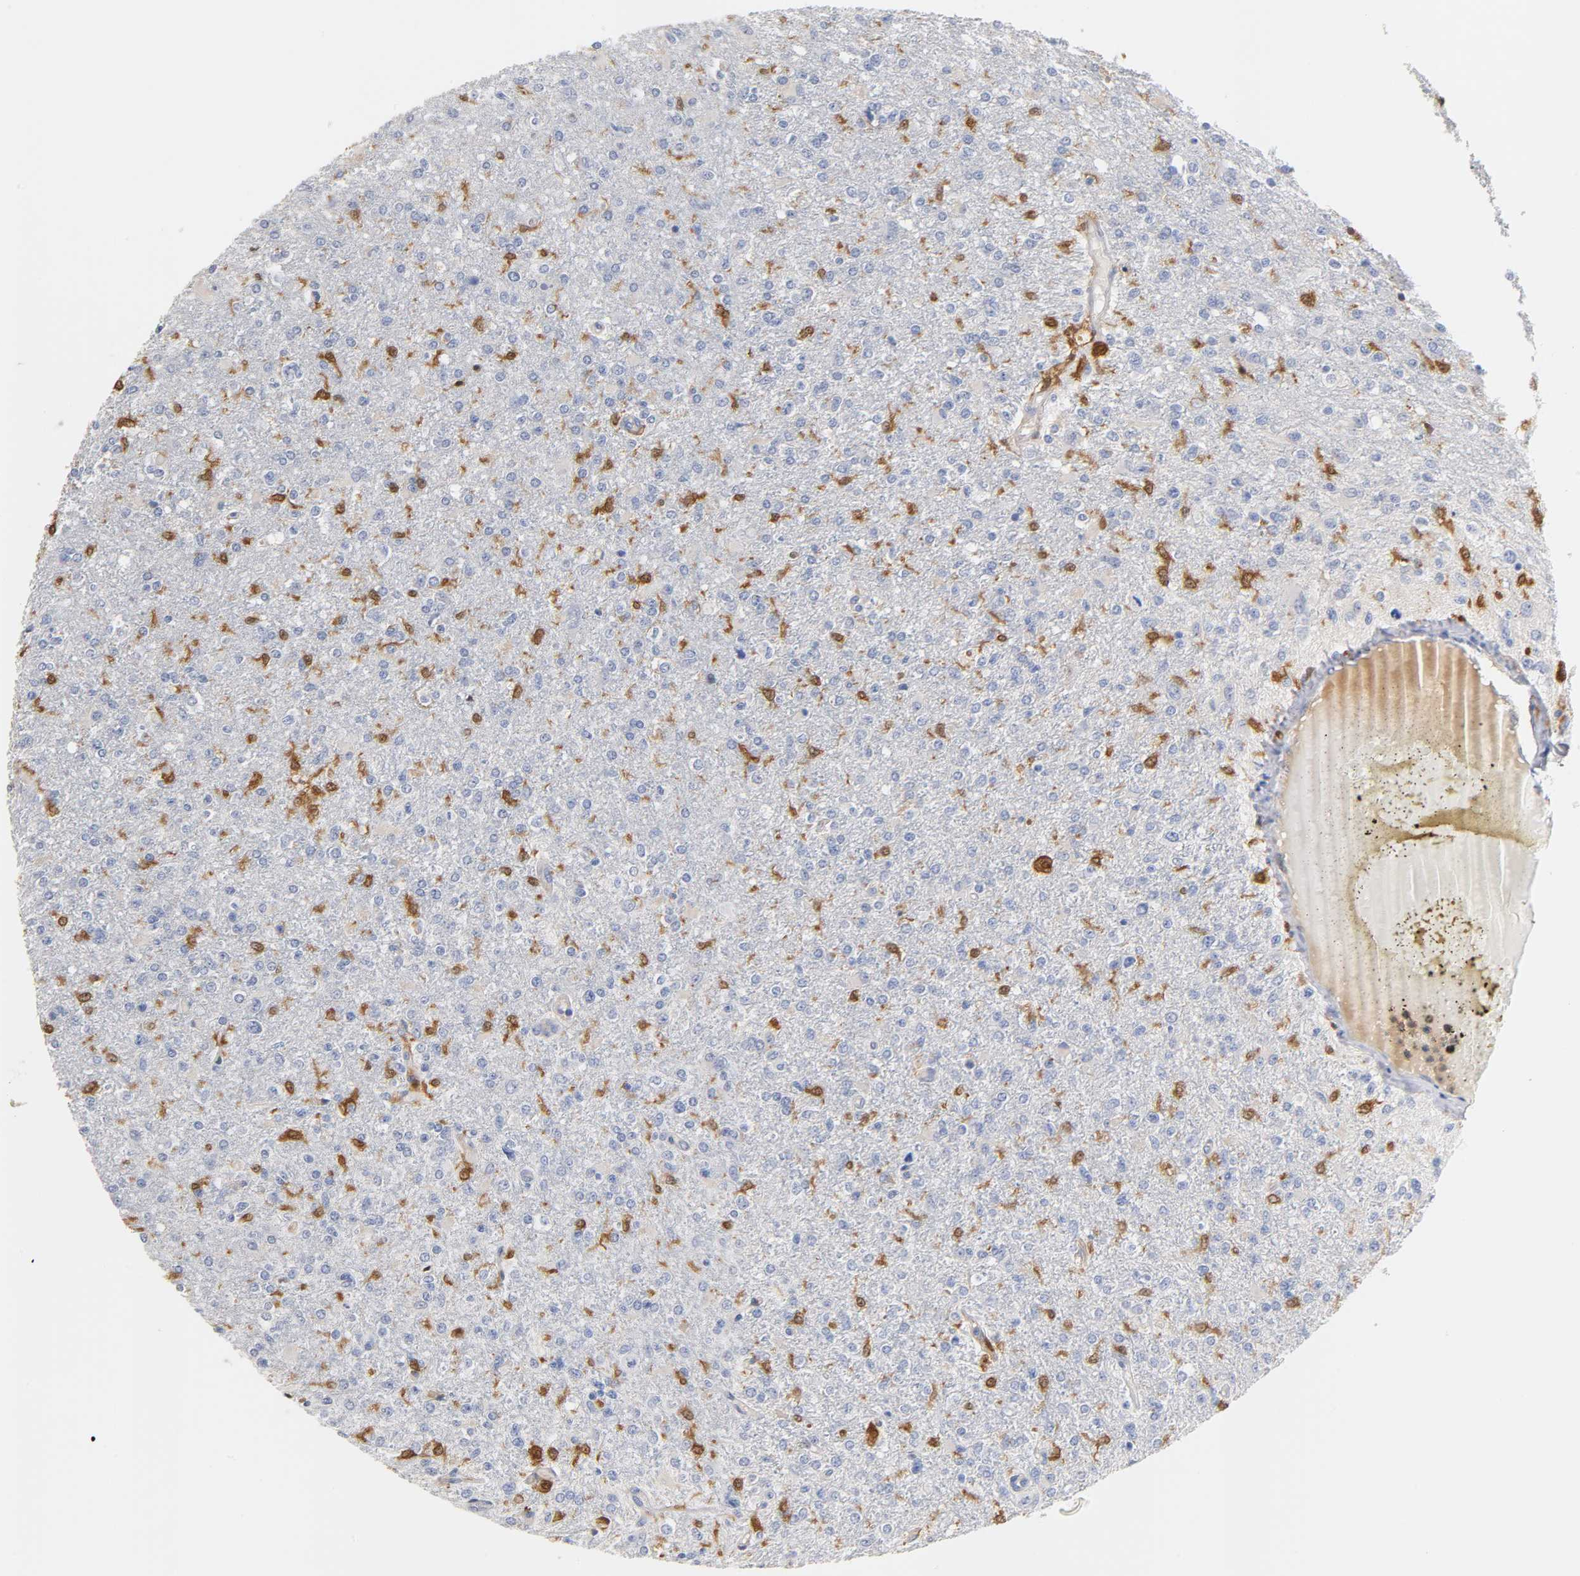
{"staining": {"intensity": "moderate", "quantity": "25%-75%", "location": "cytoplasmic/membranous,nuclear"}, "tissue": "glioma", "cell_type": "Tumor cells", "image_type": "cancer", "snomed": [{"axis": "morphology", "description": "Glioma, malignant, High grade"}, {"axis": "topography", "description": "Cerebral cortex"}], "caption": "A brown stain shows moderate cytoplasmic/membranous and nuclear positivity of a protein in high-grade glioma (malignant) tumor cells.", "gene": "IL18", "patient": {"sex": "male", "age": 76}}